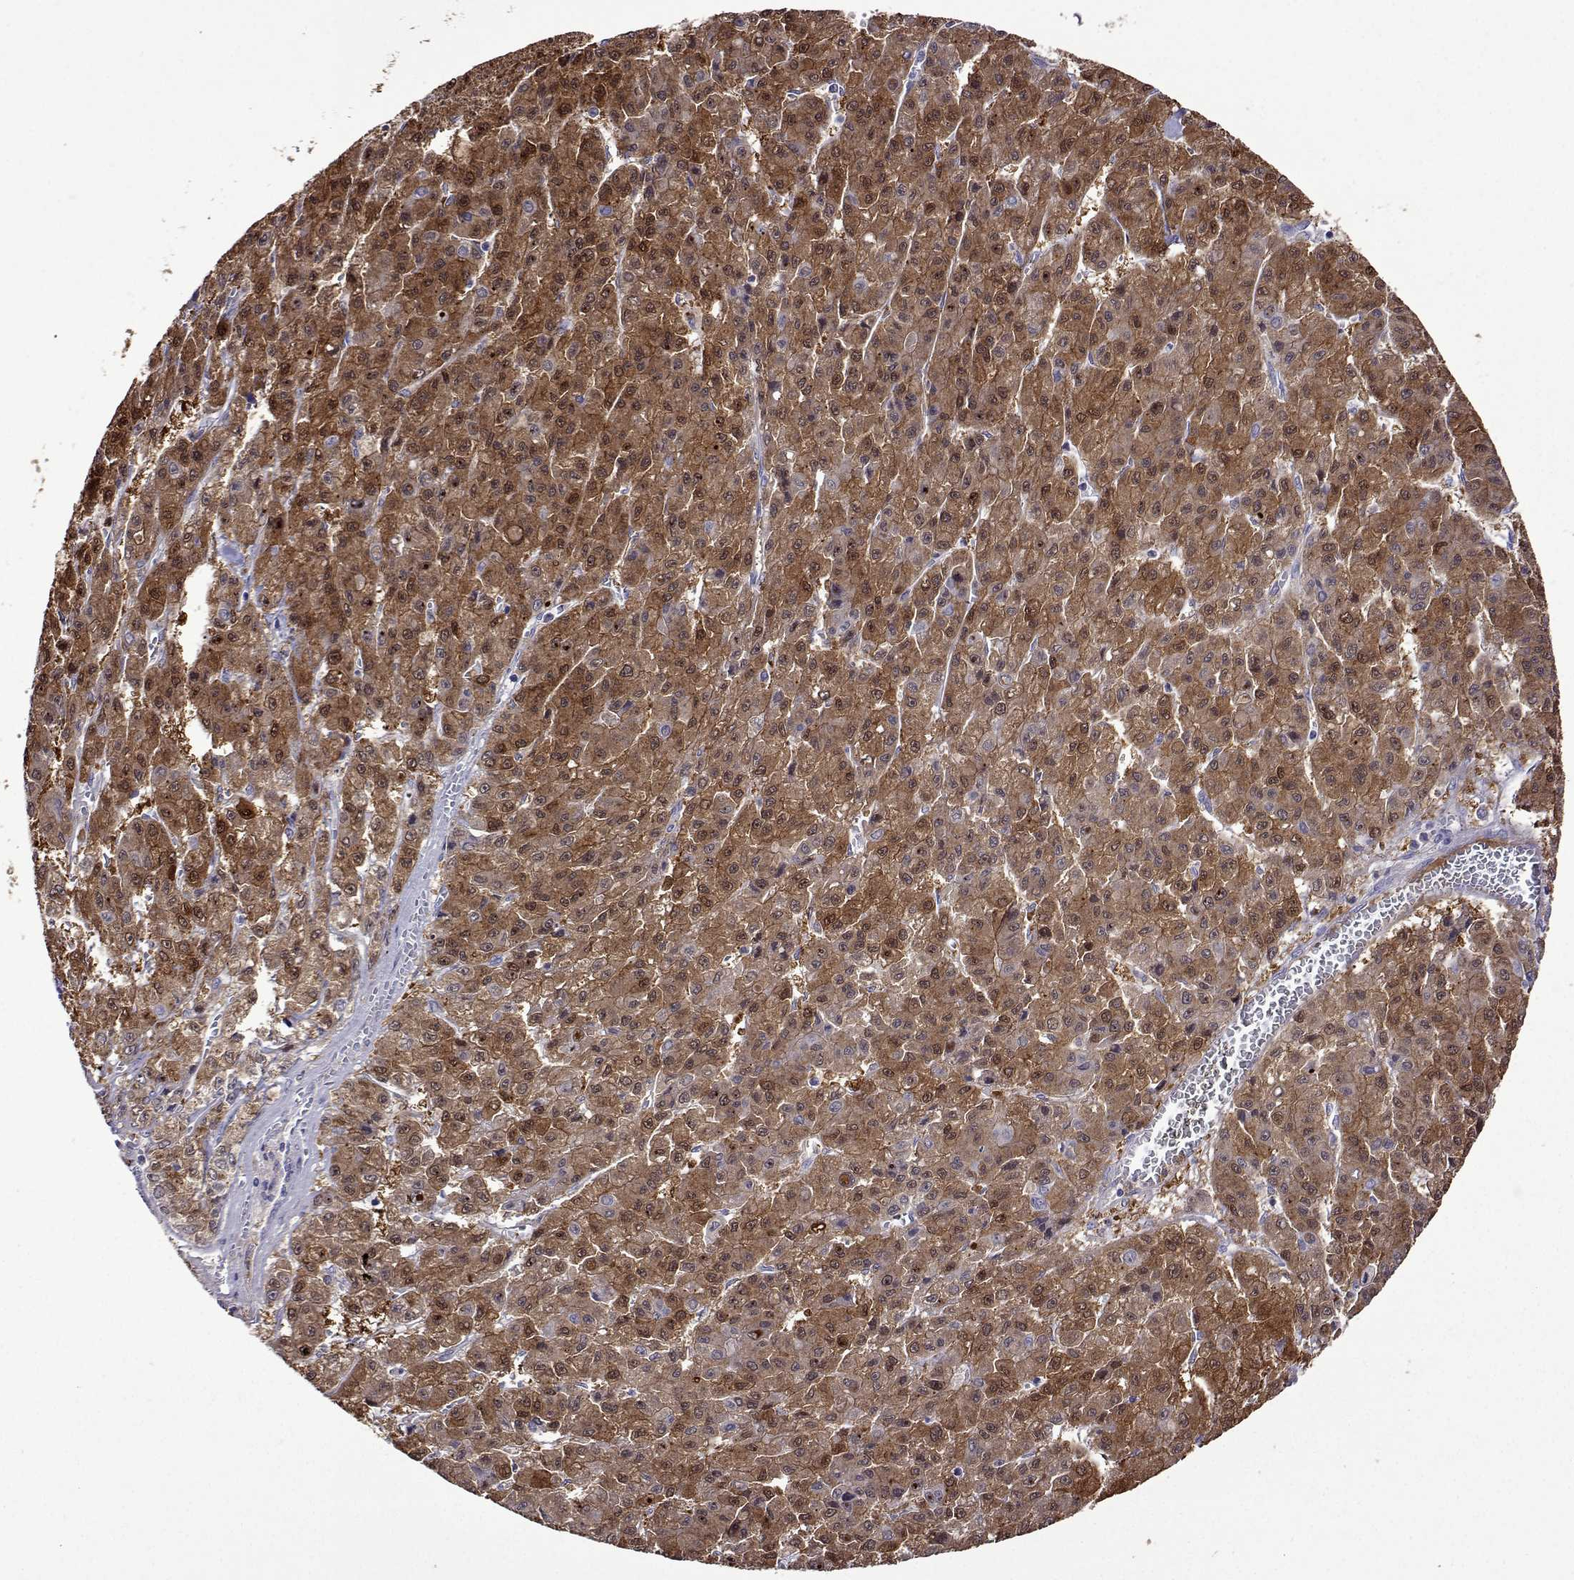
{"staining": {"intensity": "strong", "quantity": "25%-75%", "location": "cytoplasmic/membranous"}, "tissue": "liver cancer", "cell_type": "Tumor cells", "image_type": "cancer", "snomed": [{"axis": "morphology", "description": "Carcinoma, Hepatocellular, NOS"}, {"axis": "topography", "description": "Liver"}], "caption": "A histopathology image showing strong cytoplasmic/membranous positivity in about 25%-75% of tumor cells in hepatocellular carcinoma (liver), as visualized by brown immunohistochemical staining.", "gene": "SULT2A1", "patient": {"sex": "male", "age": 70}}